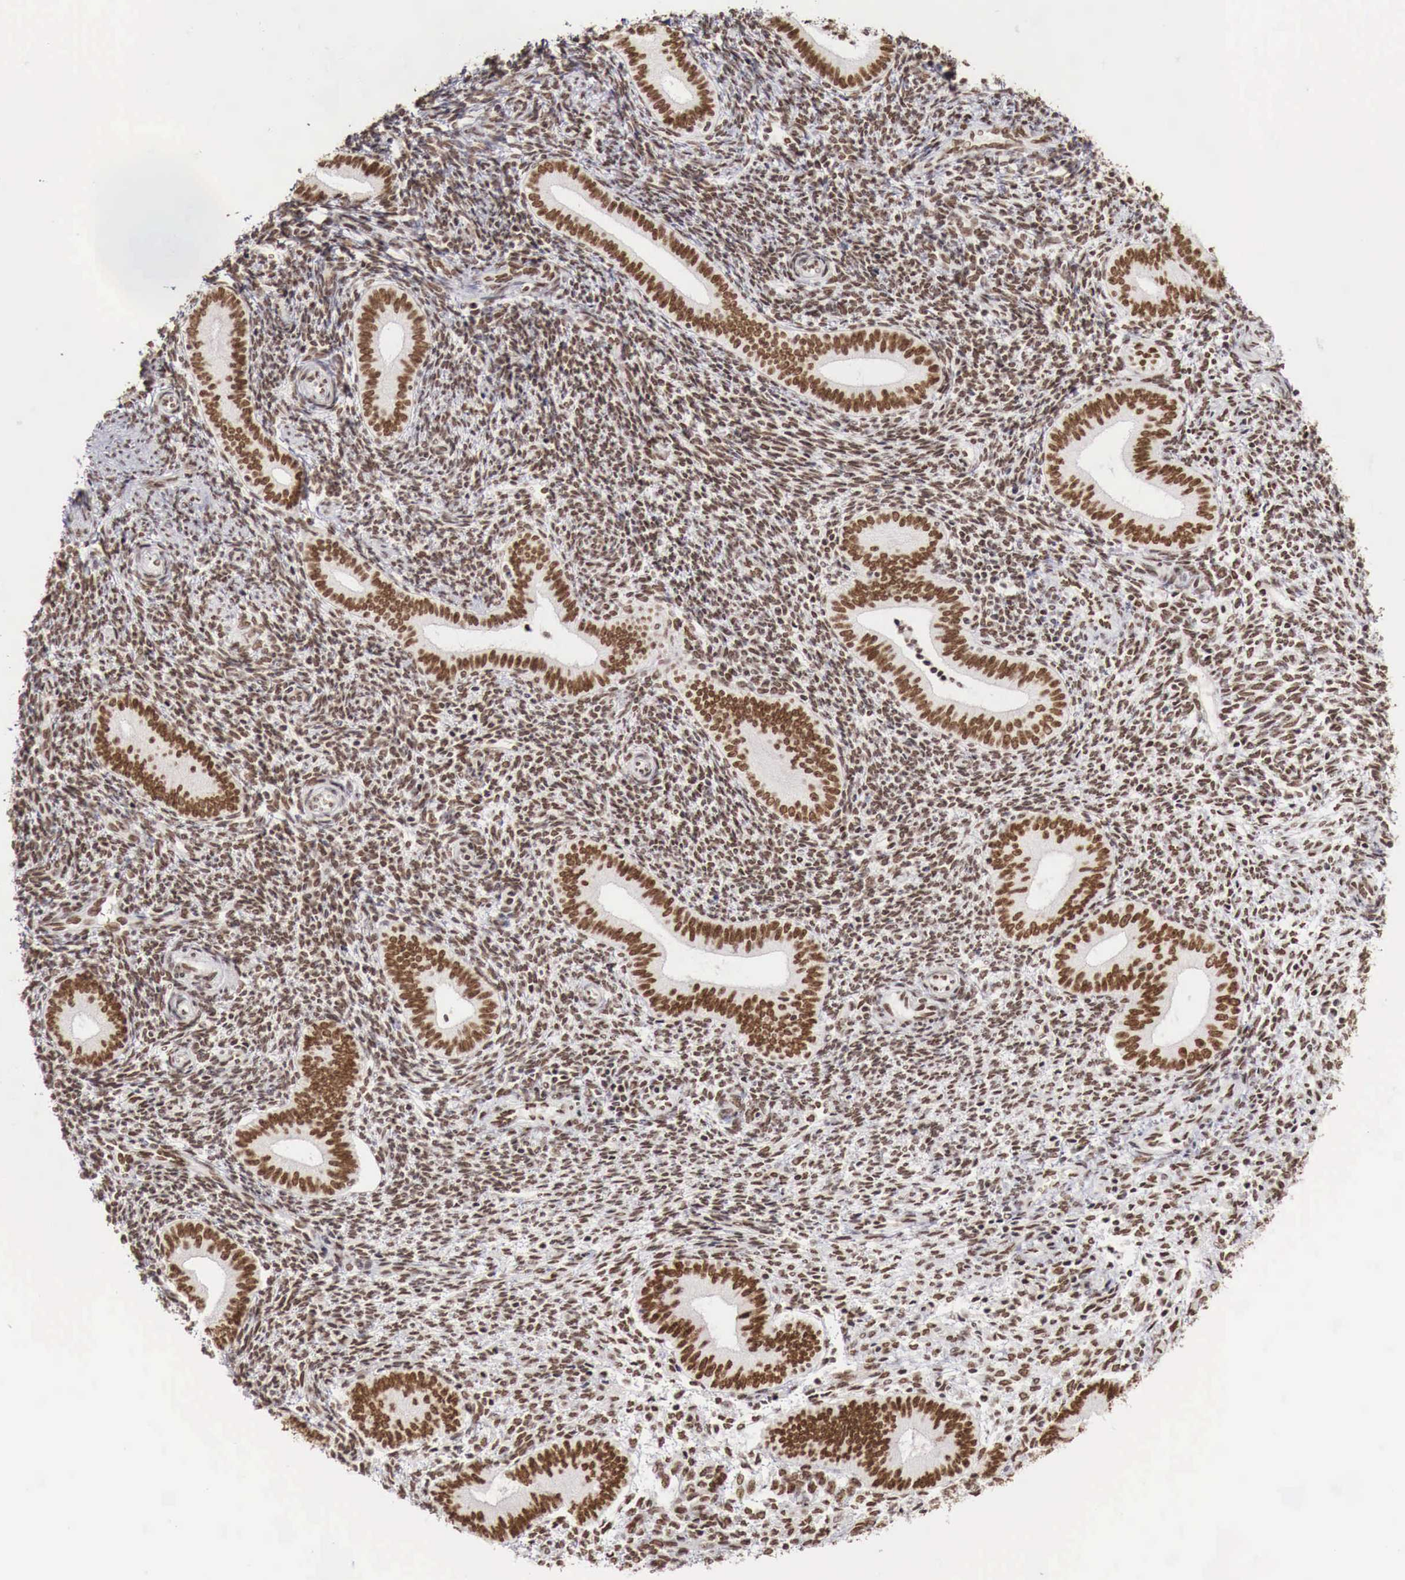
{"staining": {"intensity": "strong", "quantity": ">75%", "location": "nuclear"}, "tissue": "endometrium", "cell_type": "Cells in endometrial stroma", "image_type": "normal", "snomed": [{"axis": "morphology", "description": "Normal tissue, NOS"}, {"axis": "topography", "description": "Endometrium"}], "caption": "Cells in endometrial stroma show high levels of strong nuclear staining in approximately >75% of cells in unremarkable endometrium.", "gene": "PHF14", "patient": {"sex": "female", "age": 35}}